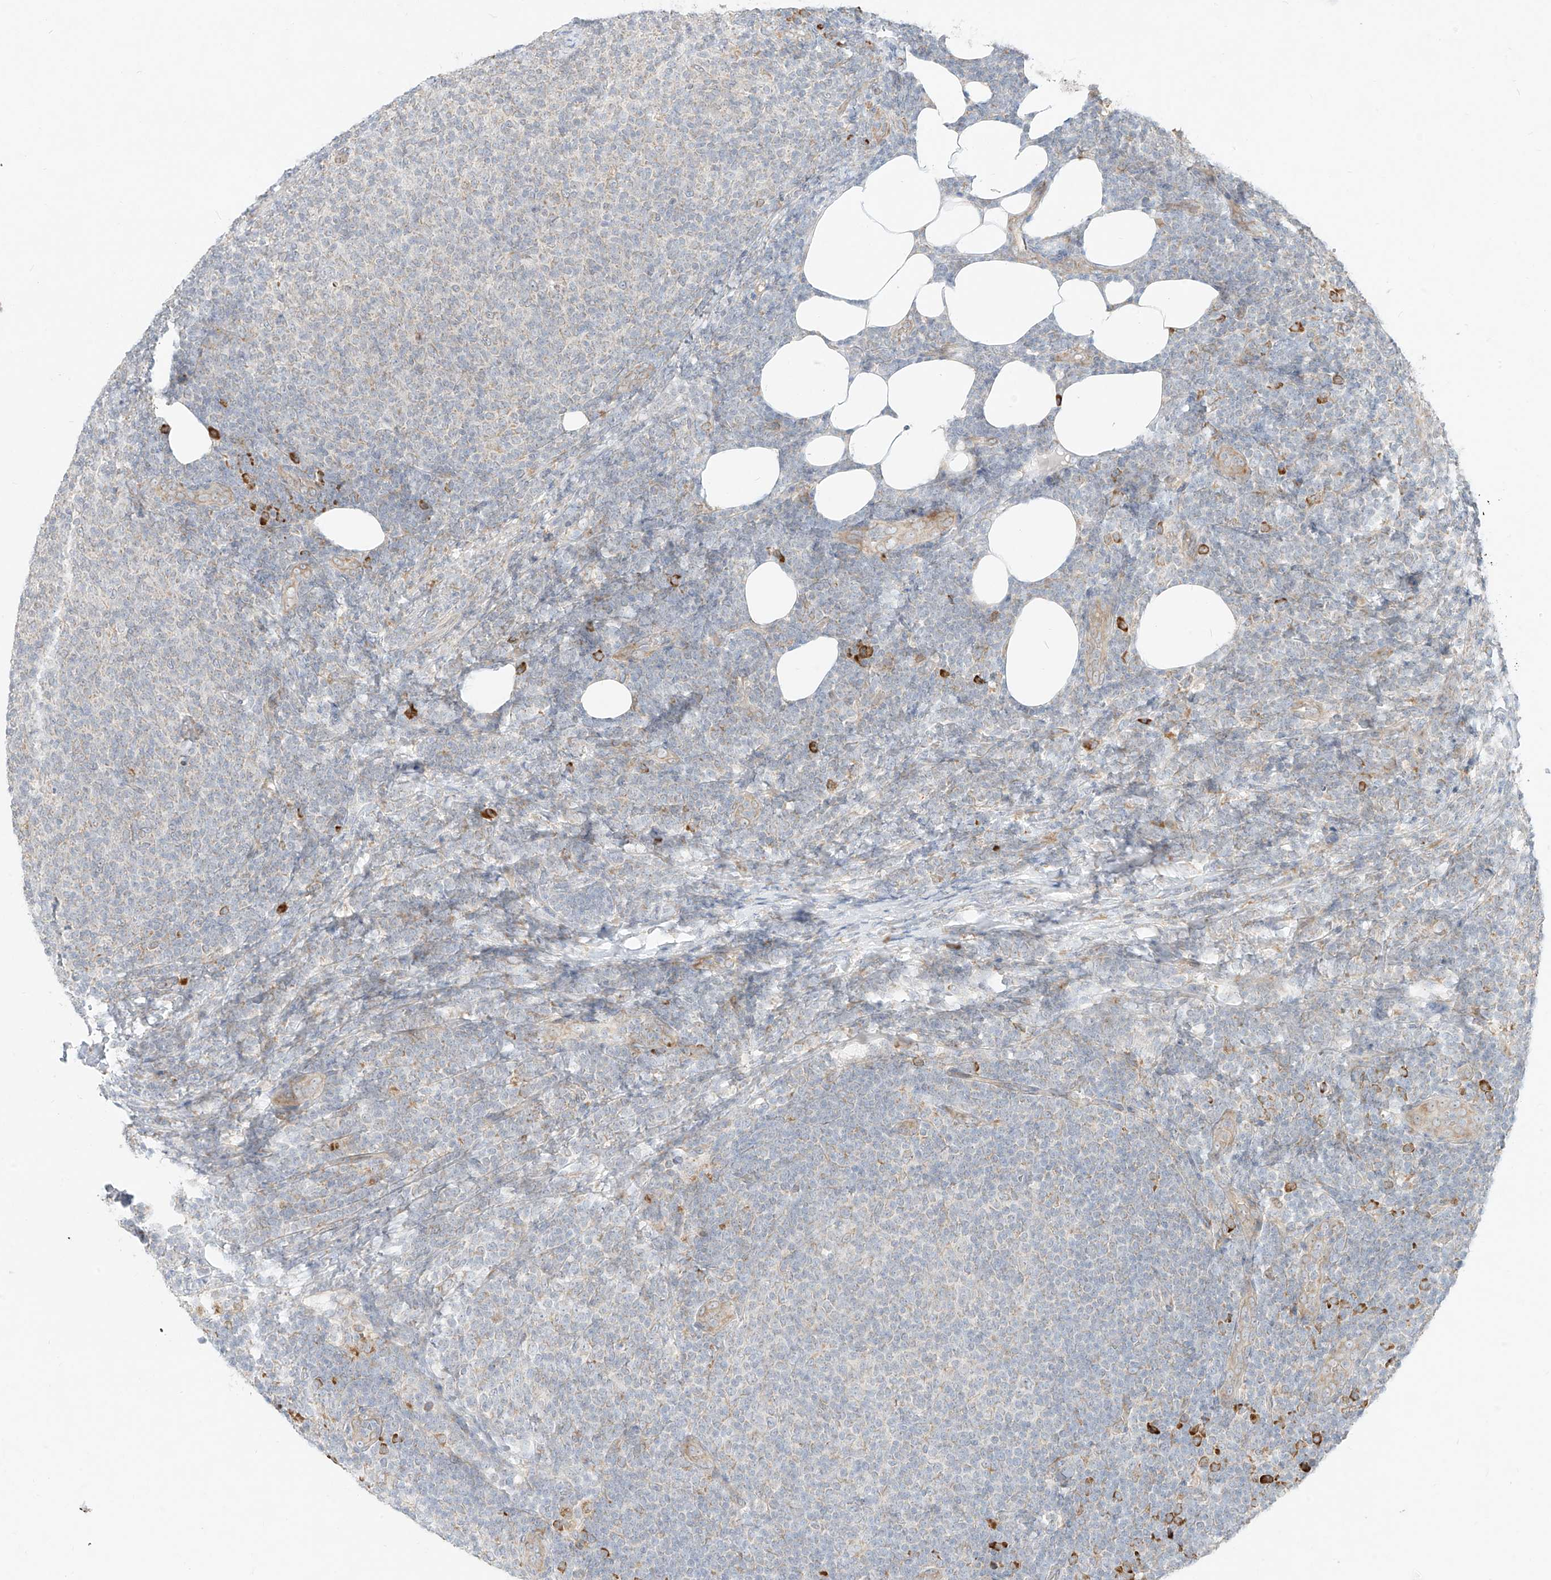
{"staining": {"intensity": "moderate", "quantity": "<25%", "location": "cytoplasmic/membranous"}, "tissue": "lymphoma", "cell_type": "Tumor cells", "image_type": "cancer", "snomed": [{"axis": "morphology", "description": "Malignant lymphoma, non-Hodgkin's type, Low grade"}, {"axis": "topography", "description": "Lymph node"}], "caption": "Immunohistochemical staining of human lymphoma shows low levels of moderate cytoplasmic/membranous staining in approximately <25% of tumor cells. (Stains: DAB in brown, nuclei in blue, Microscopy: brightfield microscopy at high magnification).", "gene": "STT3A", "patient": {"sex": "male", "age": 66}}